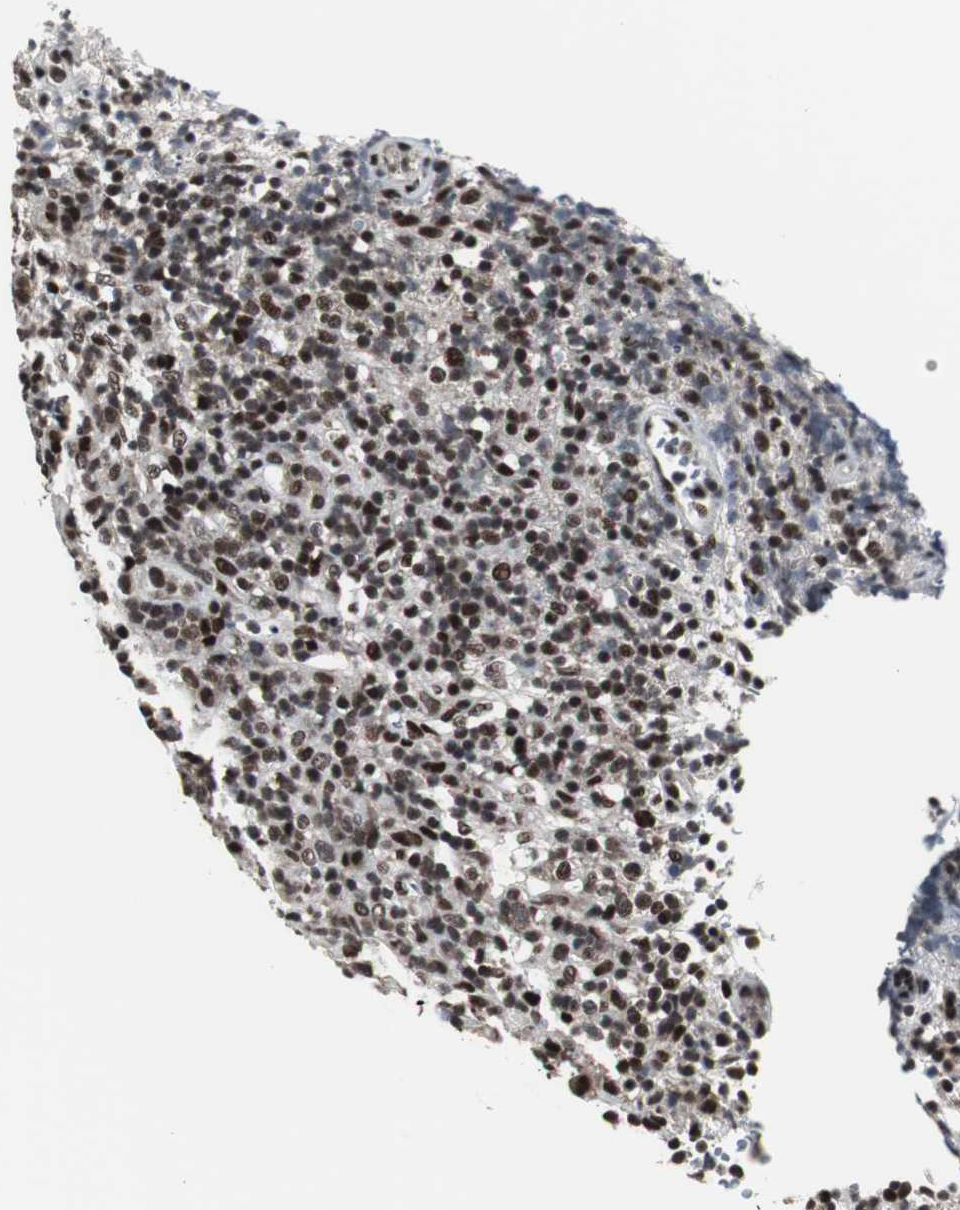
{"staining": {"intensity": "strong", "quantity": ">75%", "location": "nuclear"}, "tissue": "lymphoma", "cell_type": "Tumor cells", "image_type": "cancer", "snomed": [{"axis": "morphology", "description": "Malignant lymphoma, non-Hodgkin's type, High grade"}, {"axis": "topography", "description": "Lymph node"}], "caption": "A micrograph of lymphoma stained for a protein exhibits strong nuclear brown staining in tumor cells.", "gene": "CDK9", "patient": {"sex": "female", "age": 76}}